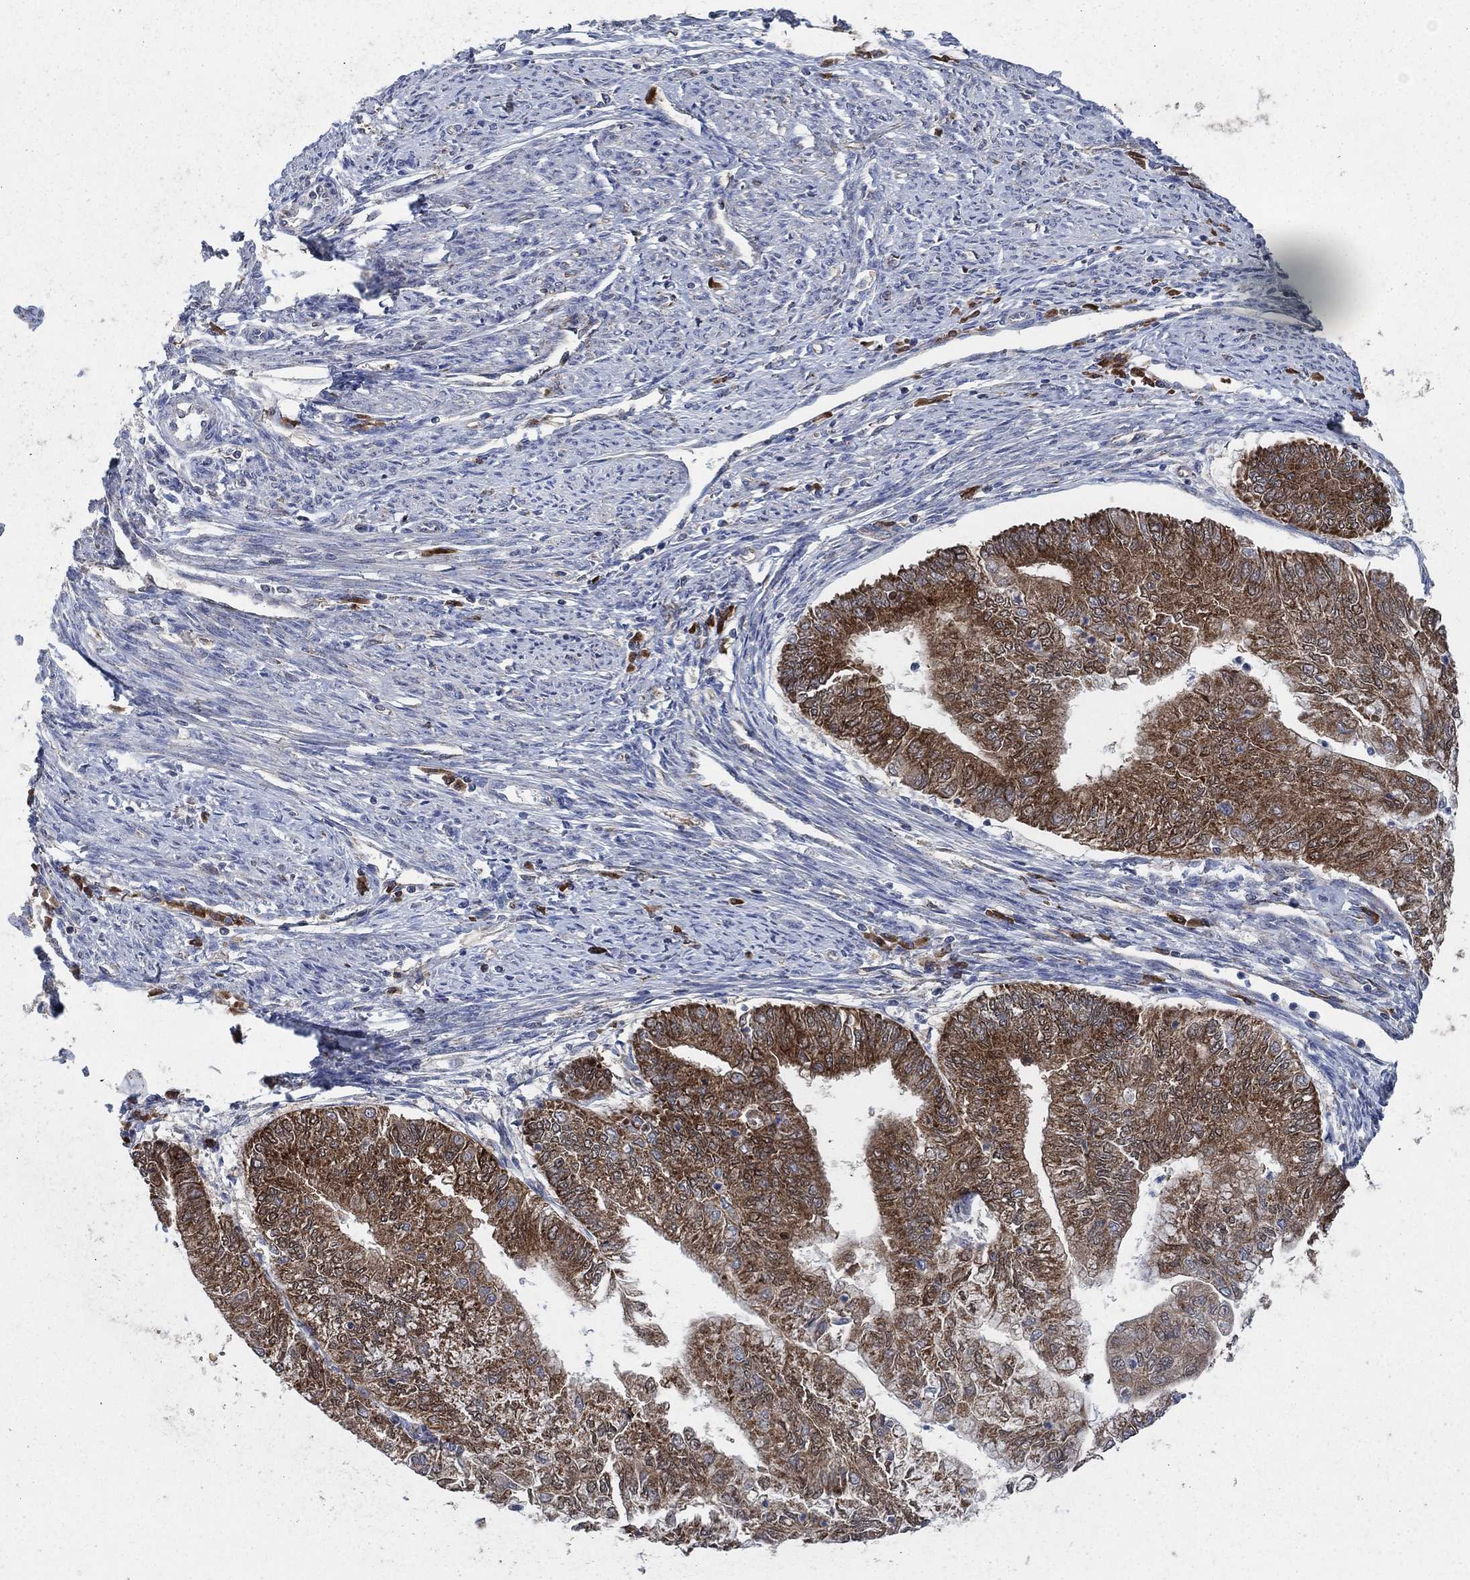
{"staining": {"intensity": "strong", "quantity": ">75%", "location": "cytoplasmic/membranous"}, "tissue": "endometrial cancer", "cell_type": "Tumor cells", "image_type": "cancer", "snomed": [{"axis": "morphology", "description": "Adenocarcinoma, NOS"}, {"axis": "topography", "description": "Endometrium"}], "caption": "The histopathology image demonstrates staining of endometrial adenocarcinoma, revealing strong cytoplasmic/membranous protein expression (brown color) within tumor cells.", "gene": "HID1", "patient": {"sex": "female", "age": 59}}